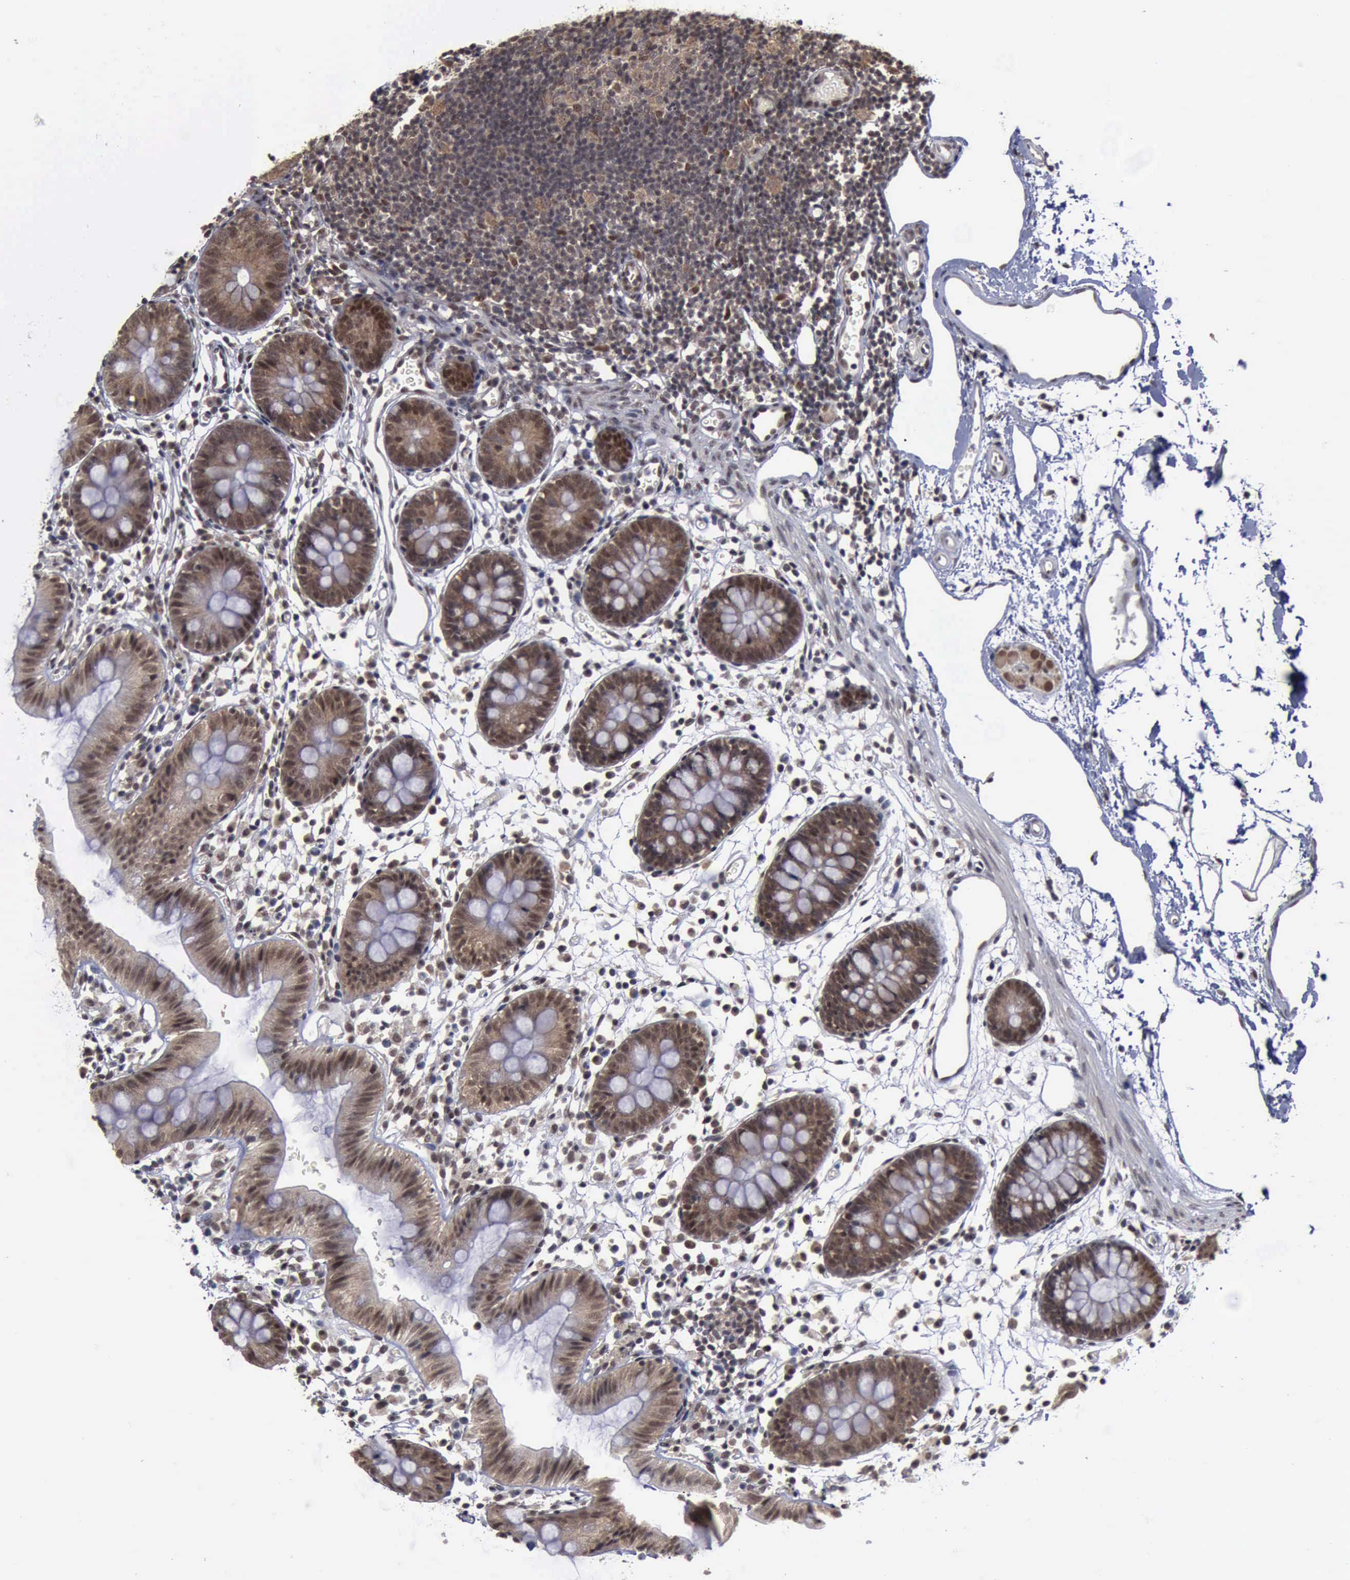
{"staining": {"intensity": "weak", "quantity": ">75%", "location": "nuclear"}, "tissue": "colon", "cell_type": "Endothelial cells", "image_type": "normal", "snomed": [{"axis": "morphology", "description": "Normal tissue, NOS"}, {"axis": "topography", "description": "Colon"}], "caption": "Immunohistochemistry (IHC) of unremarkable colon shows low levels of weak nuclear staining in about >75% of endothelial cells. The staining was performed using DAB (3,3'-diaminobenzidine) to visualize the protein expression in brown, while the nuclei were stained in blue with hematoxylin (Magnification: 20x).", "gene": "RTCB", "patient": {"sex": "male", "age": 14}}